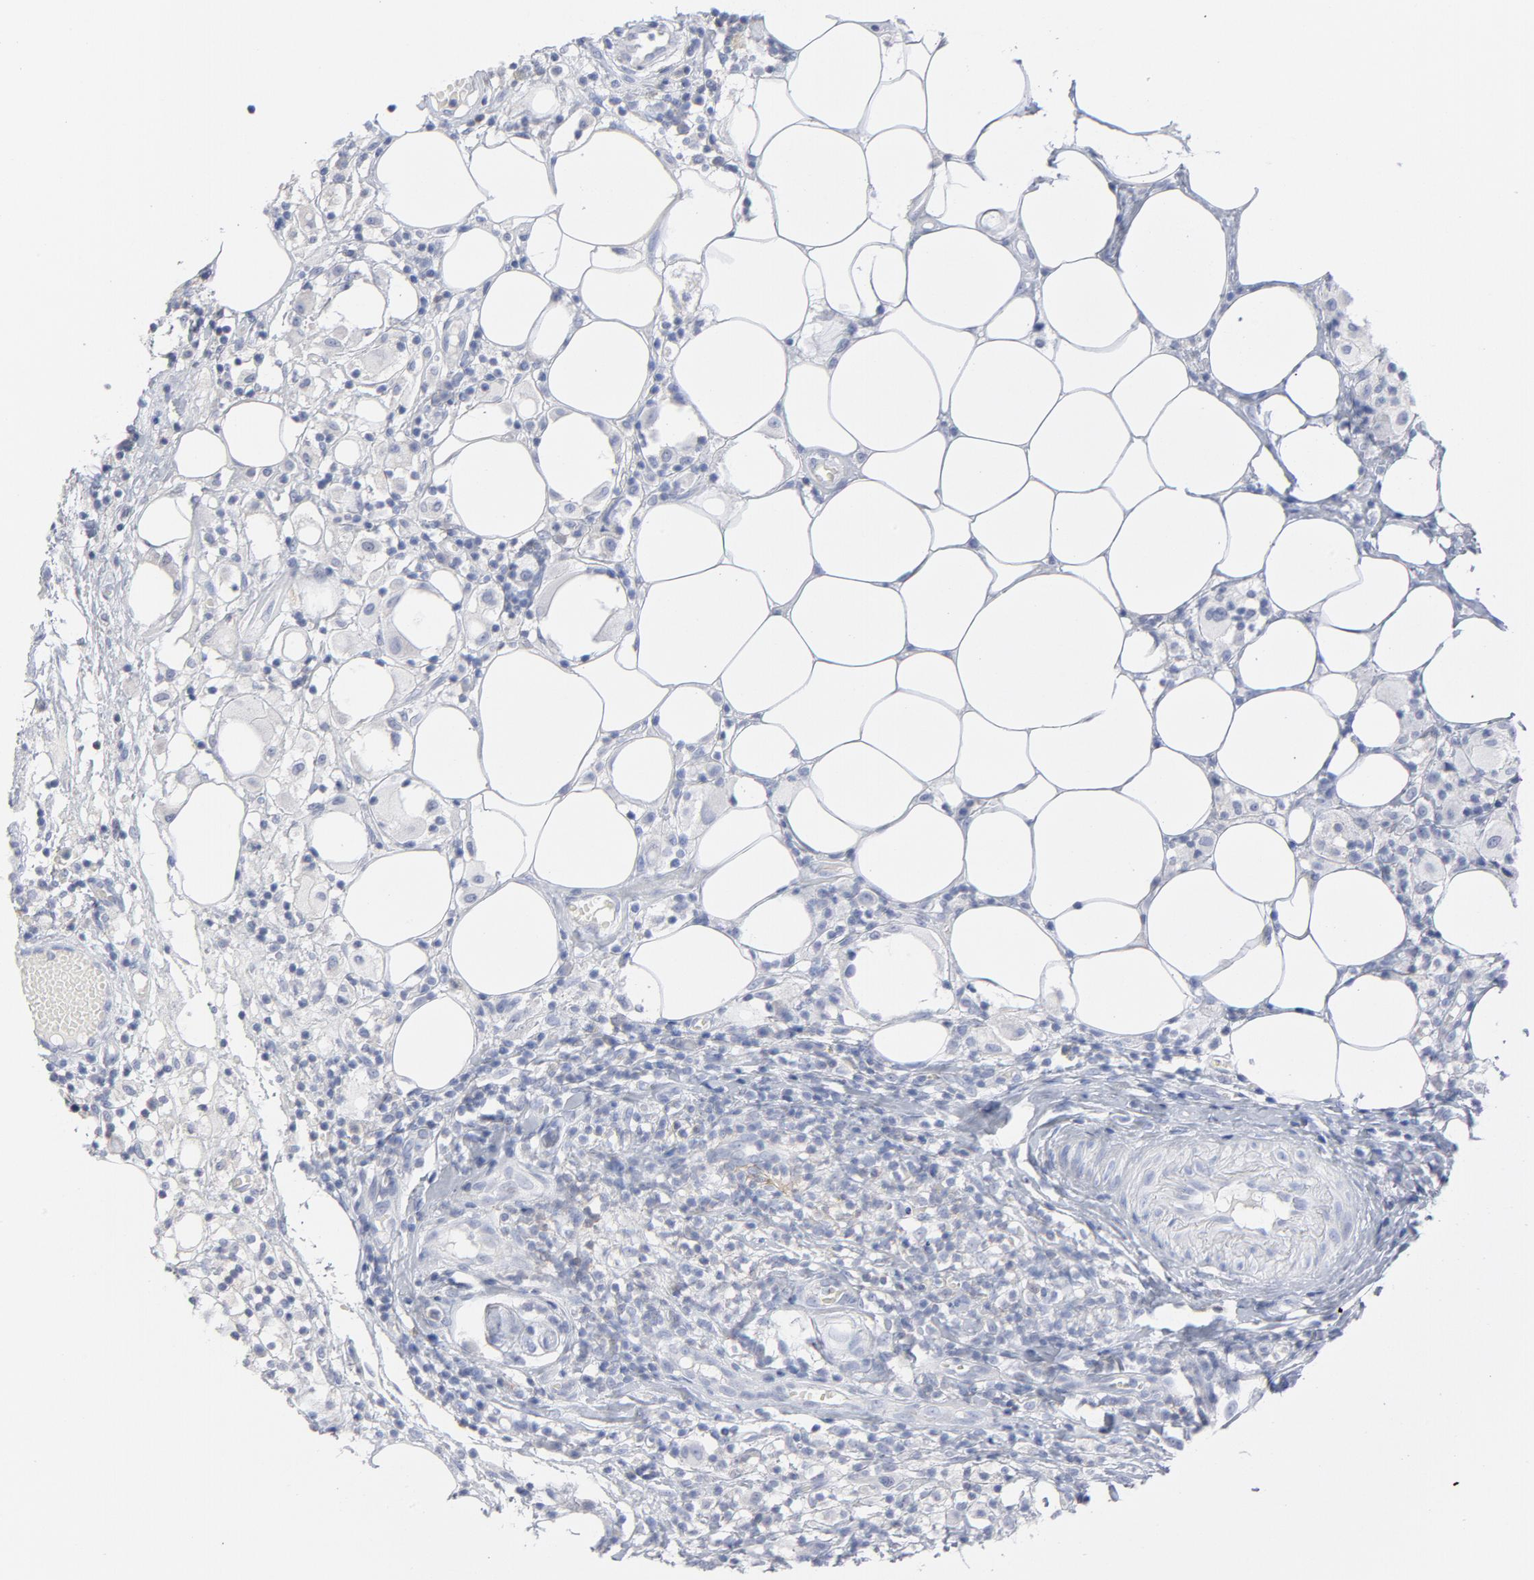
{"staining": {"intensity": "negative", "quantity": "none", "location": "none"}, "tissue": "thyroid cancer", "cell_type": "Tumor cells", "image_type": "cancer", "snomed": [{"axis": "morphology", "description": "Carcinoma, NOS"}, {"axis": "topography", "description": "Thyroid gland"}], "caption": "Photomicrograph shows no protein positivity in tumor cells of thyroid carcinoma tissue.", "gene": "P2RY8", "patient": {"sex": "female", "age": 77}}